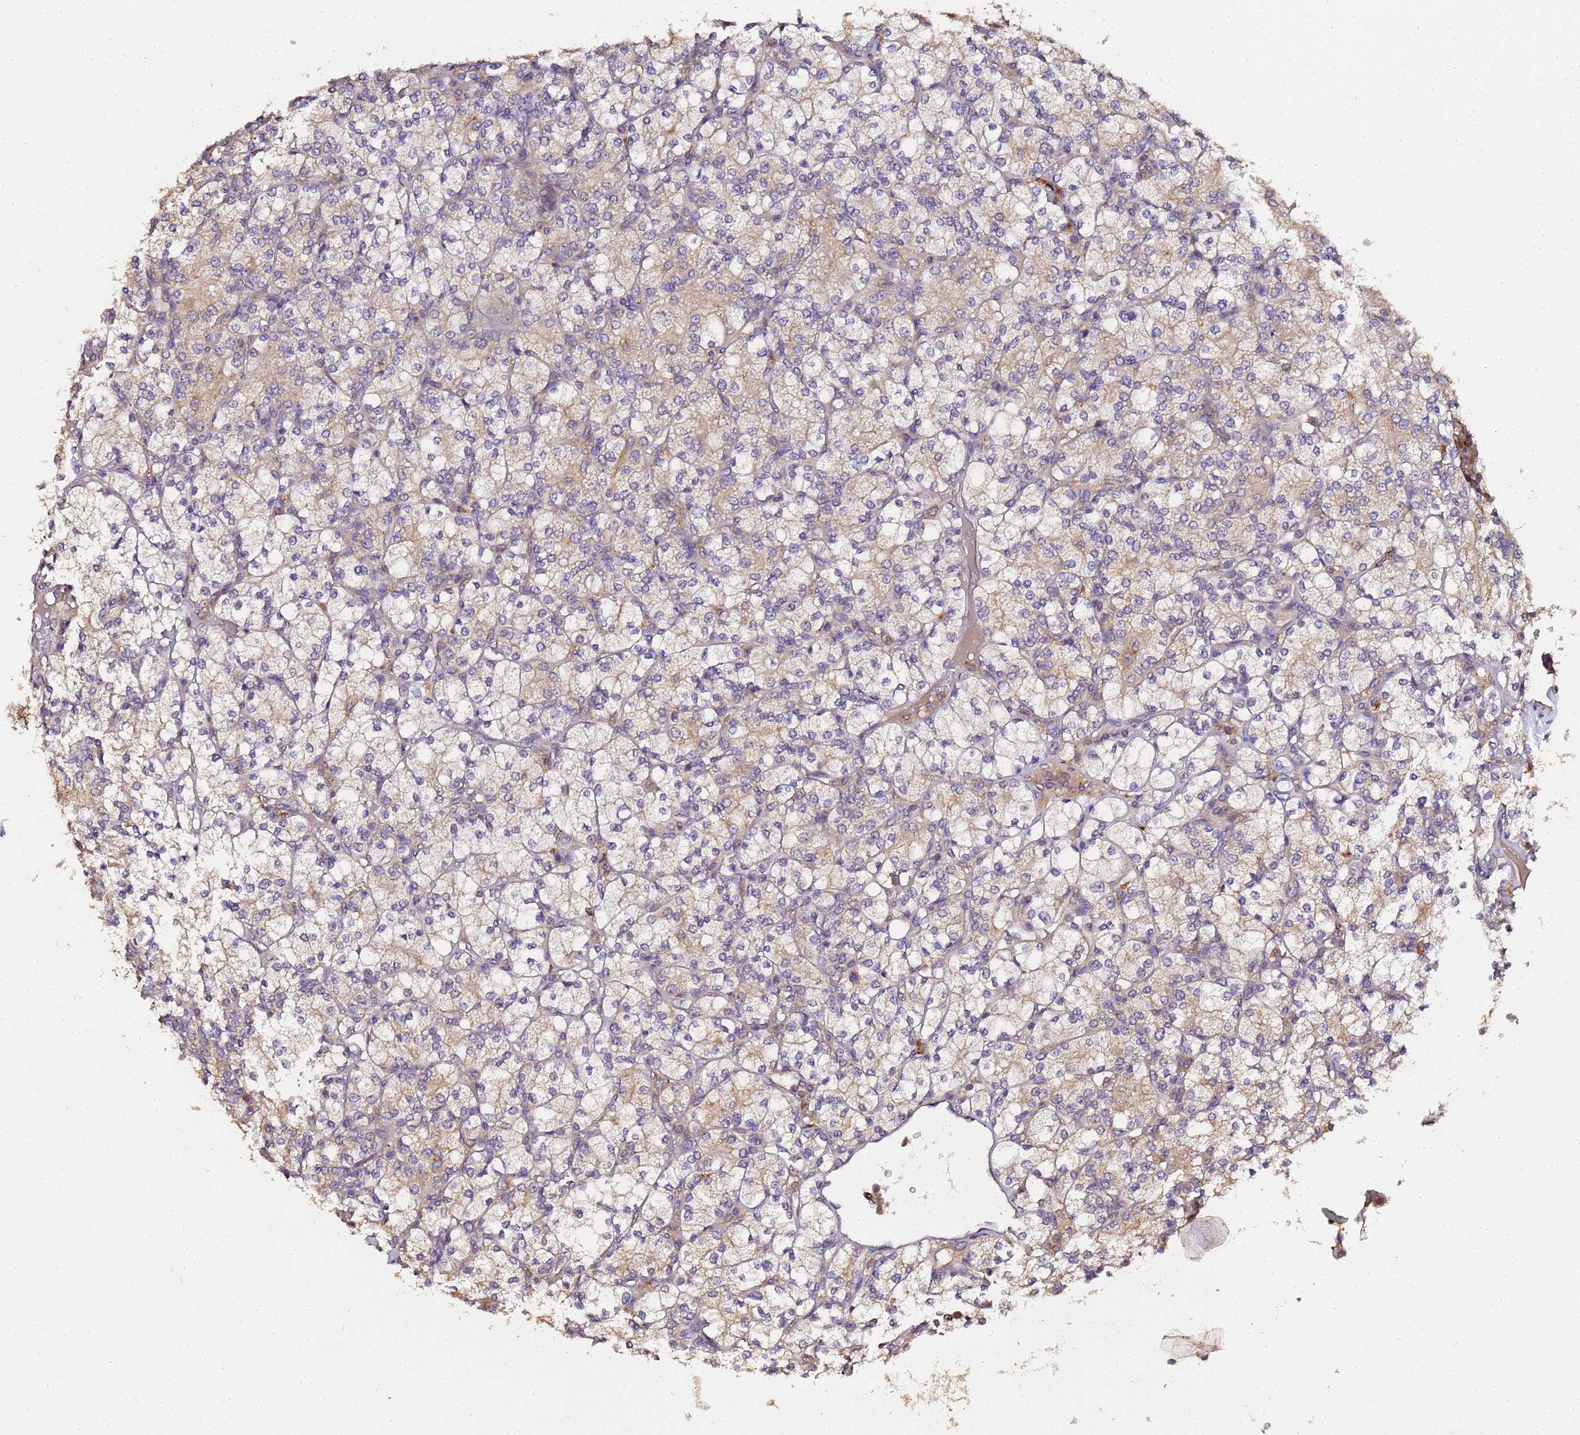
{"staining": {"intensity": "weak", "quantity": "<25%", "location": "cytoplasmic/membranous"}, "tissue": "renal cancer", "cell_type": "Tumor cells", "image_type": "cancer", "snomed": [{"axis": "morphology", "description": "Adenocarcinoma, NOS"}, {"axis": "topography", "description": "Kidney"}], "caption": "The image reveals no significant positivity in tumor cells of renal cancer. (Brightfield microscopy of DAB (3,3'-diaminobenzidine) IHC at high magnification).", "gene": "LGI4", "patient": {"sex": "male", "age": 77}}